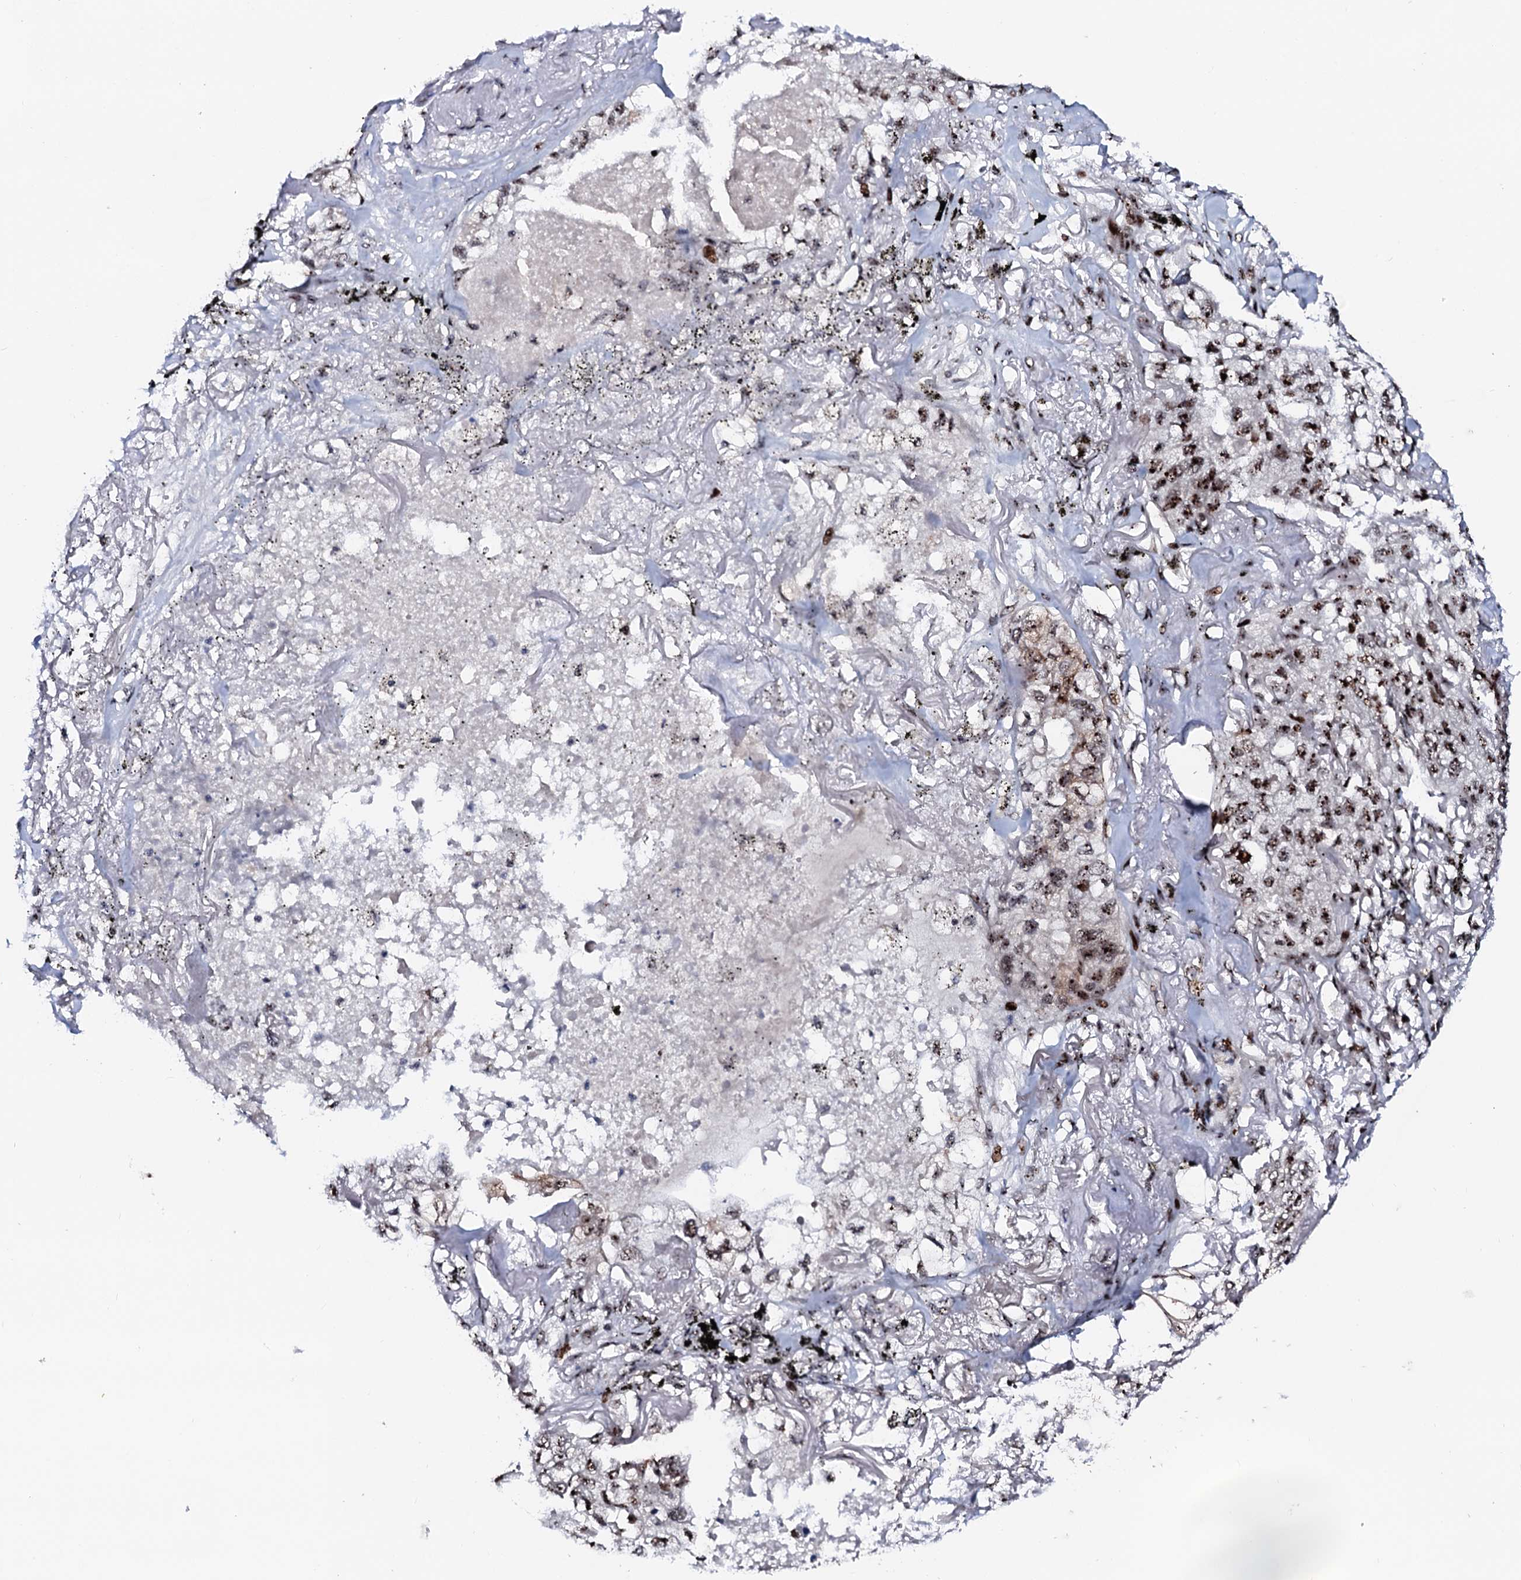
{"staining": {"intensity": "moderate", "quantity": ">75%", "location": "nuclear"}, "tissue": "lung cancer", "cell_type": "Tumor cells", "image_type": "cancer", "snomed": [{"axis": "morphology", "description": "Adenocarcinoma, NOS"}, {"axis": "topography", "description": "Lung"}], "caption": "A high-resolution photomicrograph shows immunohistochemistry (IHC) staining of lung cancer, which demonstrates moderate nuclear expression in approximately >75% of tumor cells.", "gene": "NEUROG3", "patient": {"sex": "male", "age": 65}}